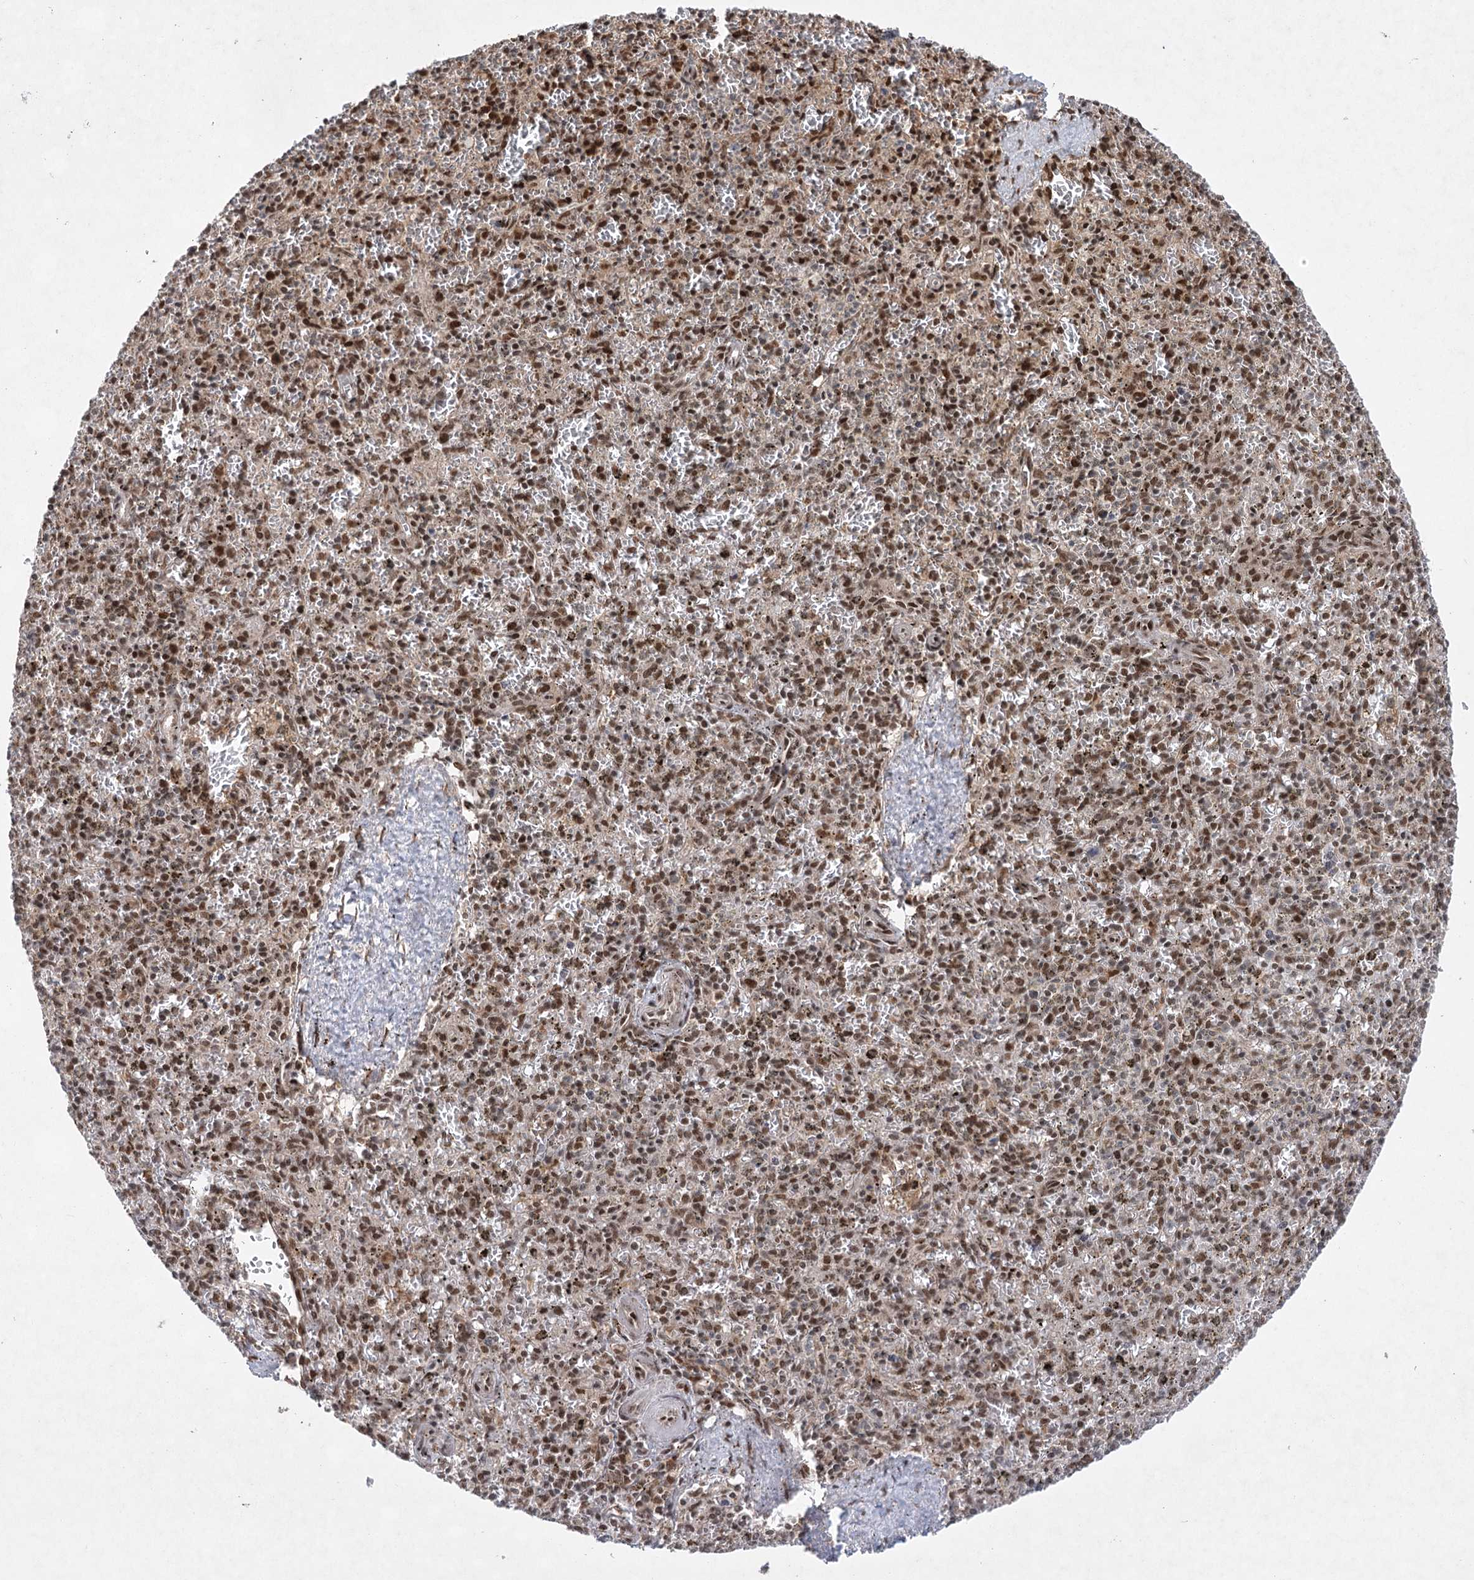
{"staining": {"intensity": "moderate", "quantity": "25%-75%", "location": "nuclear"}, "tissue": "spleen", "cell_type": "Cells in red pulp", "image_type": "normal", "snomed": [{"axis": "morphology", "description": "Normal tissue, NOS"}, {"axis": "topography", "description": "Spleen"}], "caption": "Spleen stained for a protein (brown) shows moderate nuclear positive positivity in approximately 25%-75% of cells in red pulp.", "gene": "ZCCHC8", "patient": {"sex": "male", "age": 72}}